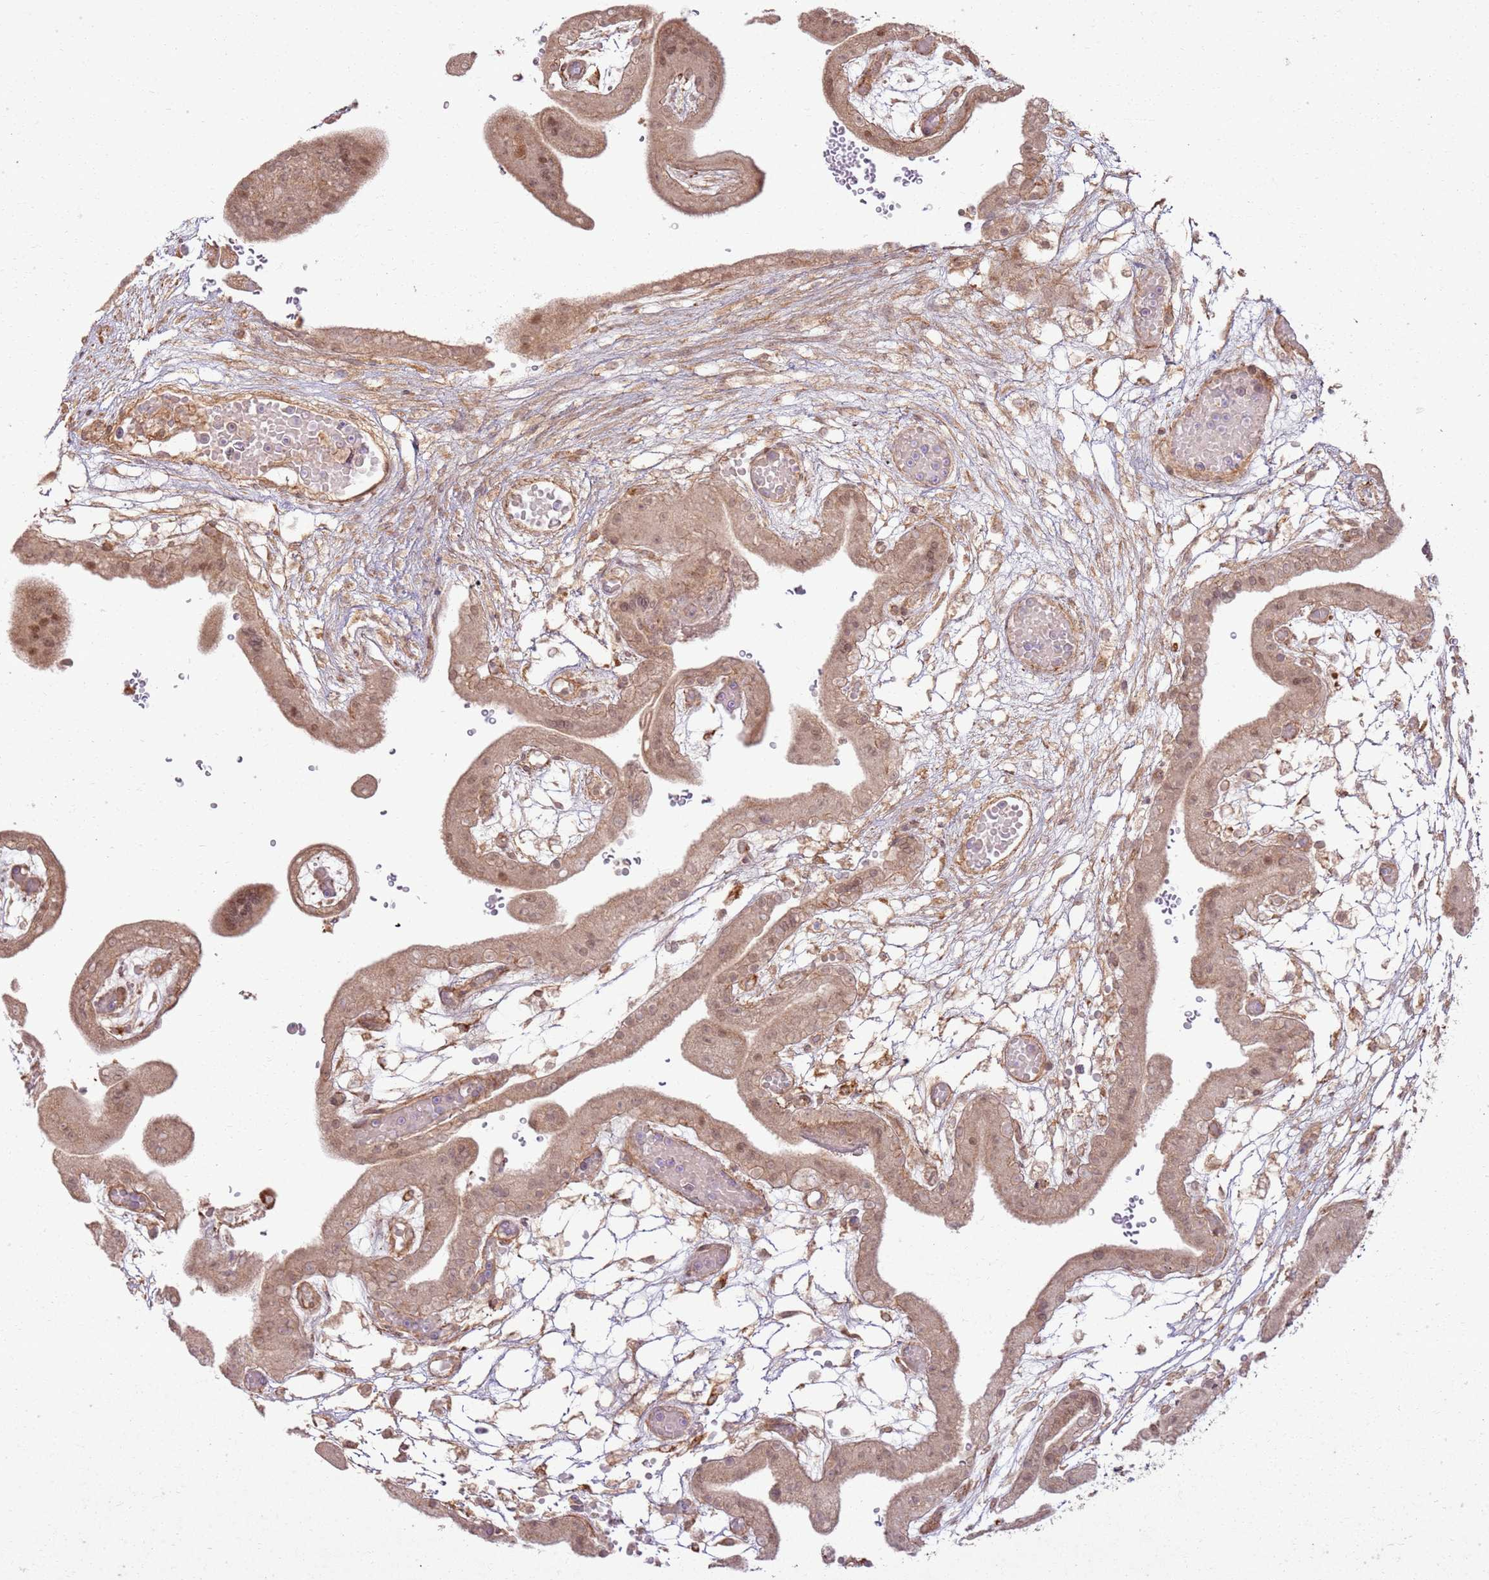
{"staining": {"intensity": "moderate", "quantity": ">75%", "location": "cytoplasmic/membranous,nuclear"}, "tissue": "placenta", "cell_type": "Trophoblastic cells", "image_type": "normal", "snomed": [{"axis": "morphology", "description": "Normal tissue, NOS"}, {"axis": "topography", "description": "Placenta"}], "caption": "Trophoblastic cells exhibit medium levels of moderate cytoplasmic/membranous,nuclear expression in approximately >75% of cells in unremarkable human placenta. (Brightfield microscopy of DAB IHC at high magnification).", "gene": "ZNF623", "patient": {"sex": "female", "age": 18}}